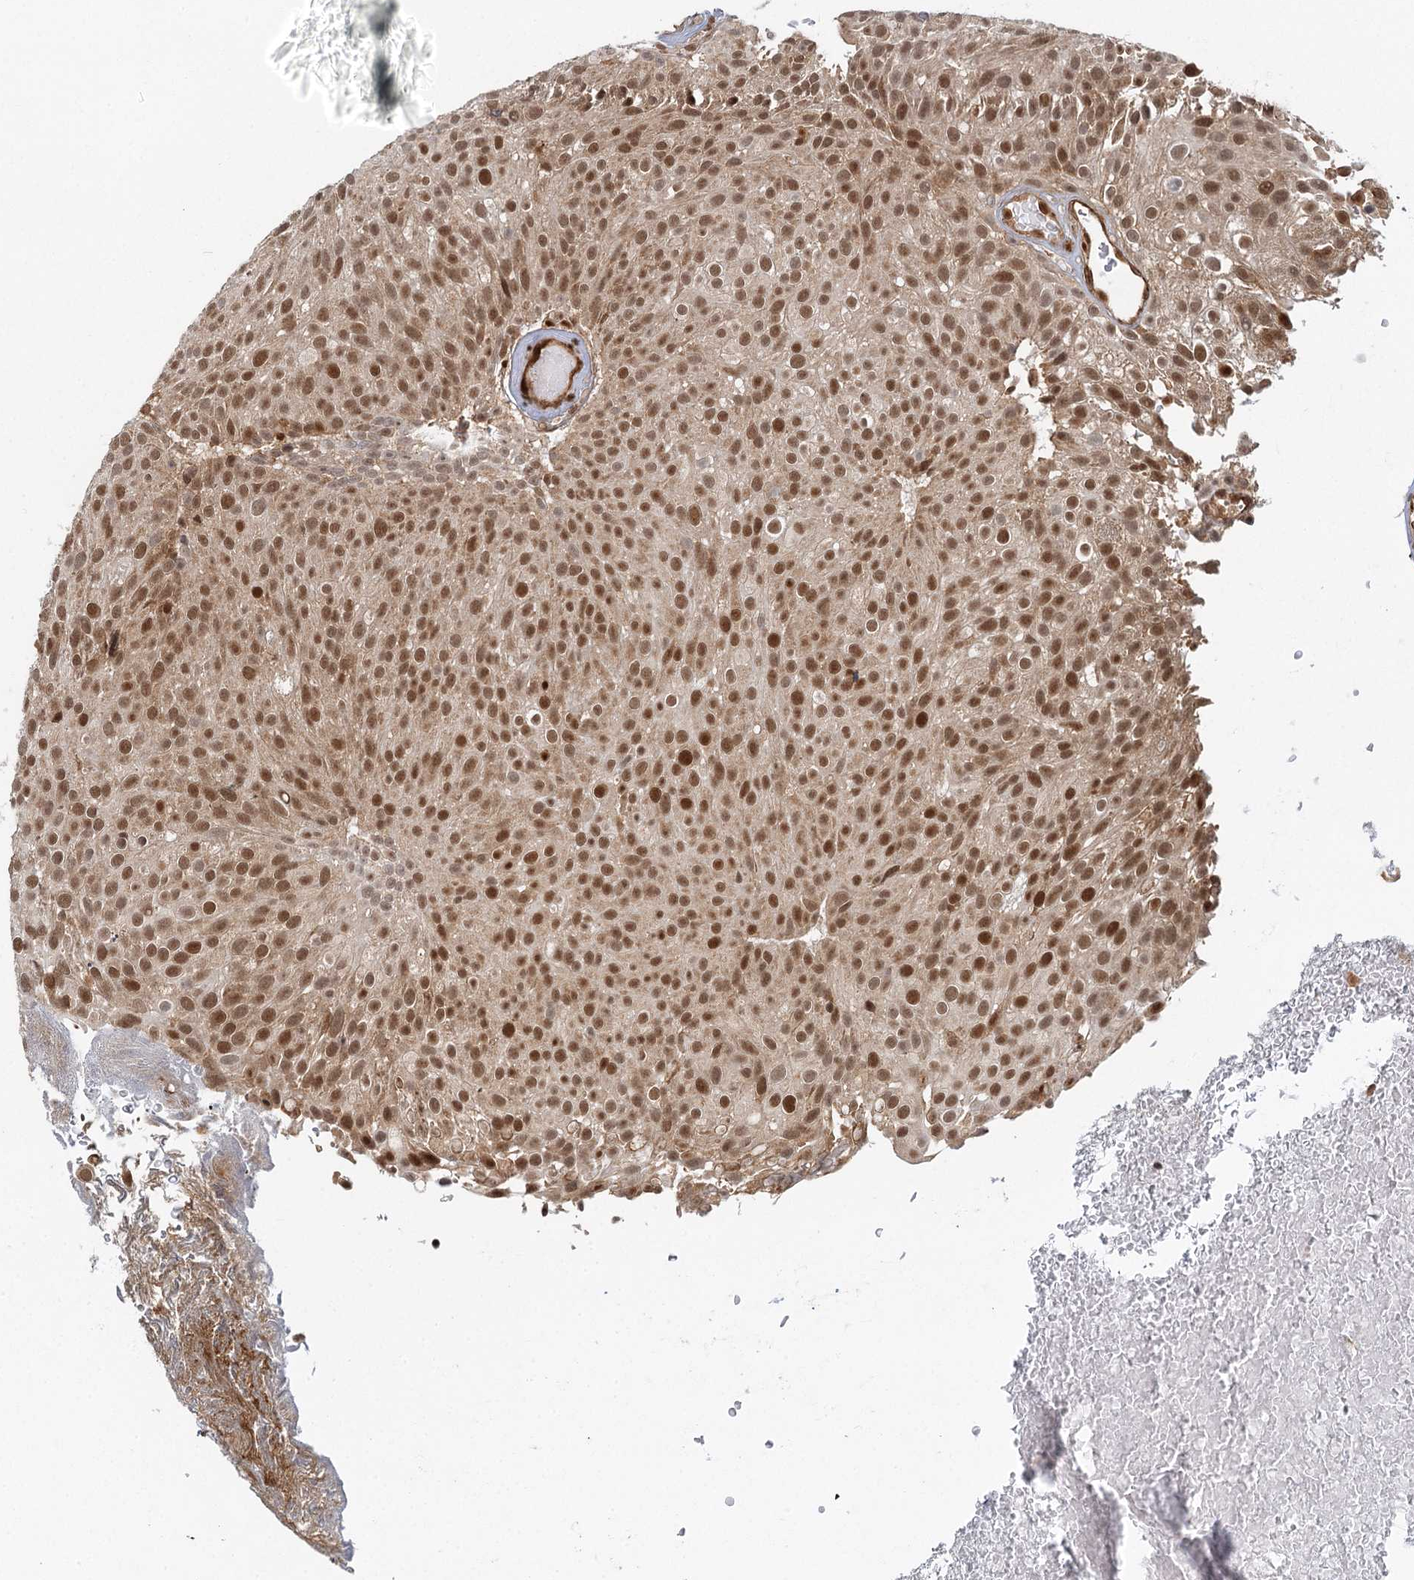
{"staining": {"intensity": "strong", "quantity": ">75%", "location": "cytoplasmic/membranous,nuclear"}, "tissue": "urothelial cancer", "cell_type": "Tumor cells", "image_type": "cancer", "snomed": [{"axis": "morphology", "description": "Urothelial carcinoma, Low grade"}, {"axis": "topography", "description": "Urinary bladder"}], "caption": "Urothelial cancer was stained to show a protein in brown. There is high levels of strong cytoplasmic/membranous and nuclear expression in about >75% of tumor cells.", "gene": "GPATCH11", "patient": {"sex": "male", "age": 78}}